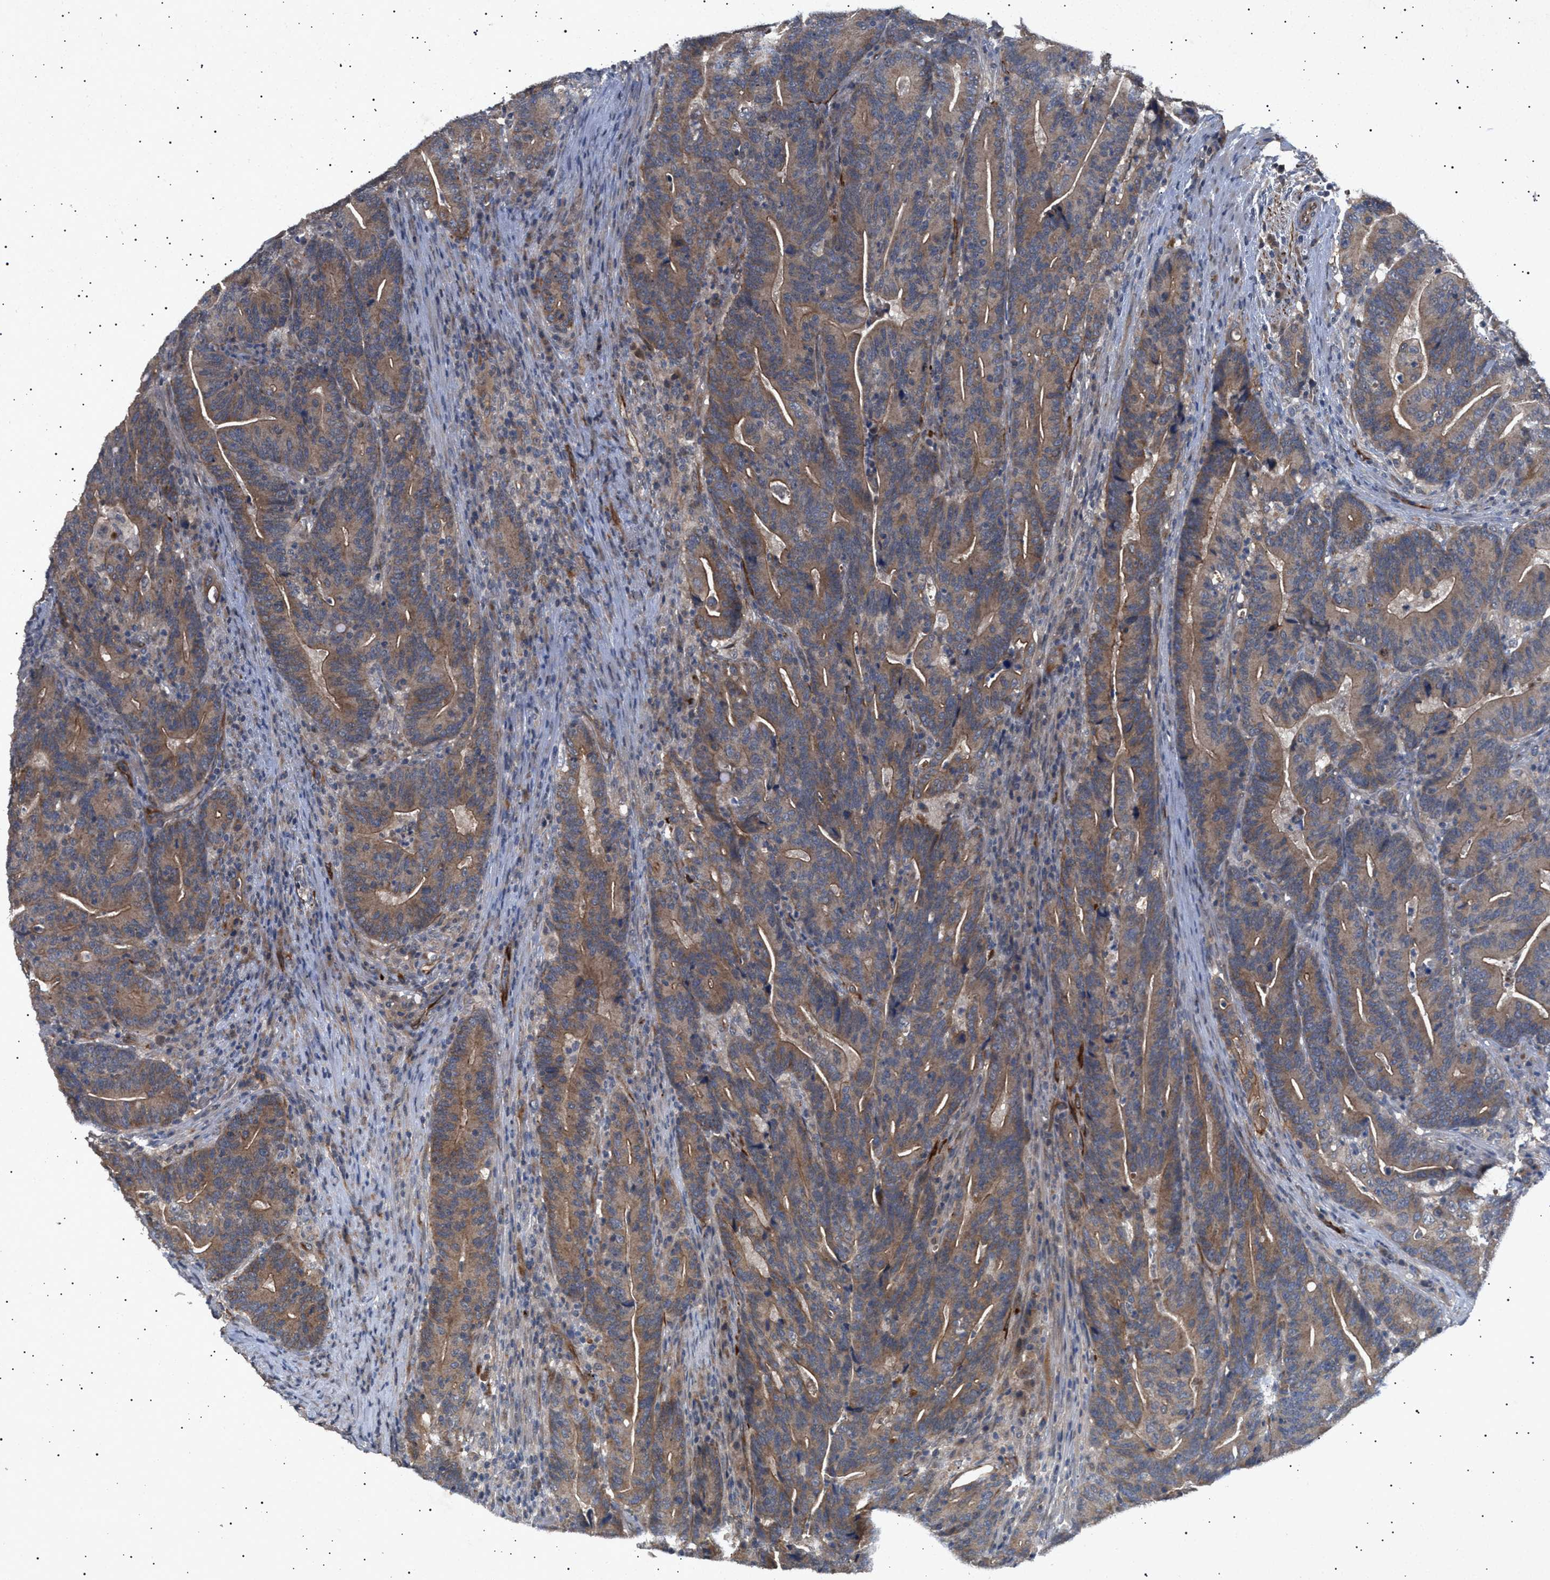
{"staining": {"intensity": "moderate", "quantity": ">75%", "location": "cytoplasmic/membranous"}, "tissue": "colorectal cancer", "cell_type": "Tumor cells", "image_type": "cancer", "snomed": [{"axis": "morphology", "description": "Adenocarcinoma, NOS"}, {"axis": "topography", "description": "Colon"}], "caption": "The photomicrograph shows a brown stain indicating the presence of a protein in the cytoplasmic/membranous of tumor cells in colorectal cancer. (DAB (3,3'-diaminobenzidine) IHC, brown staining for protein, blue staining for nuclei).", "gene": "SIRT5", "patient": {"sex": "female", "age": 66}}